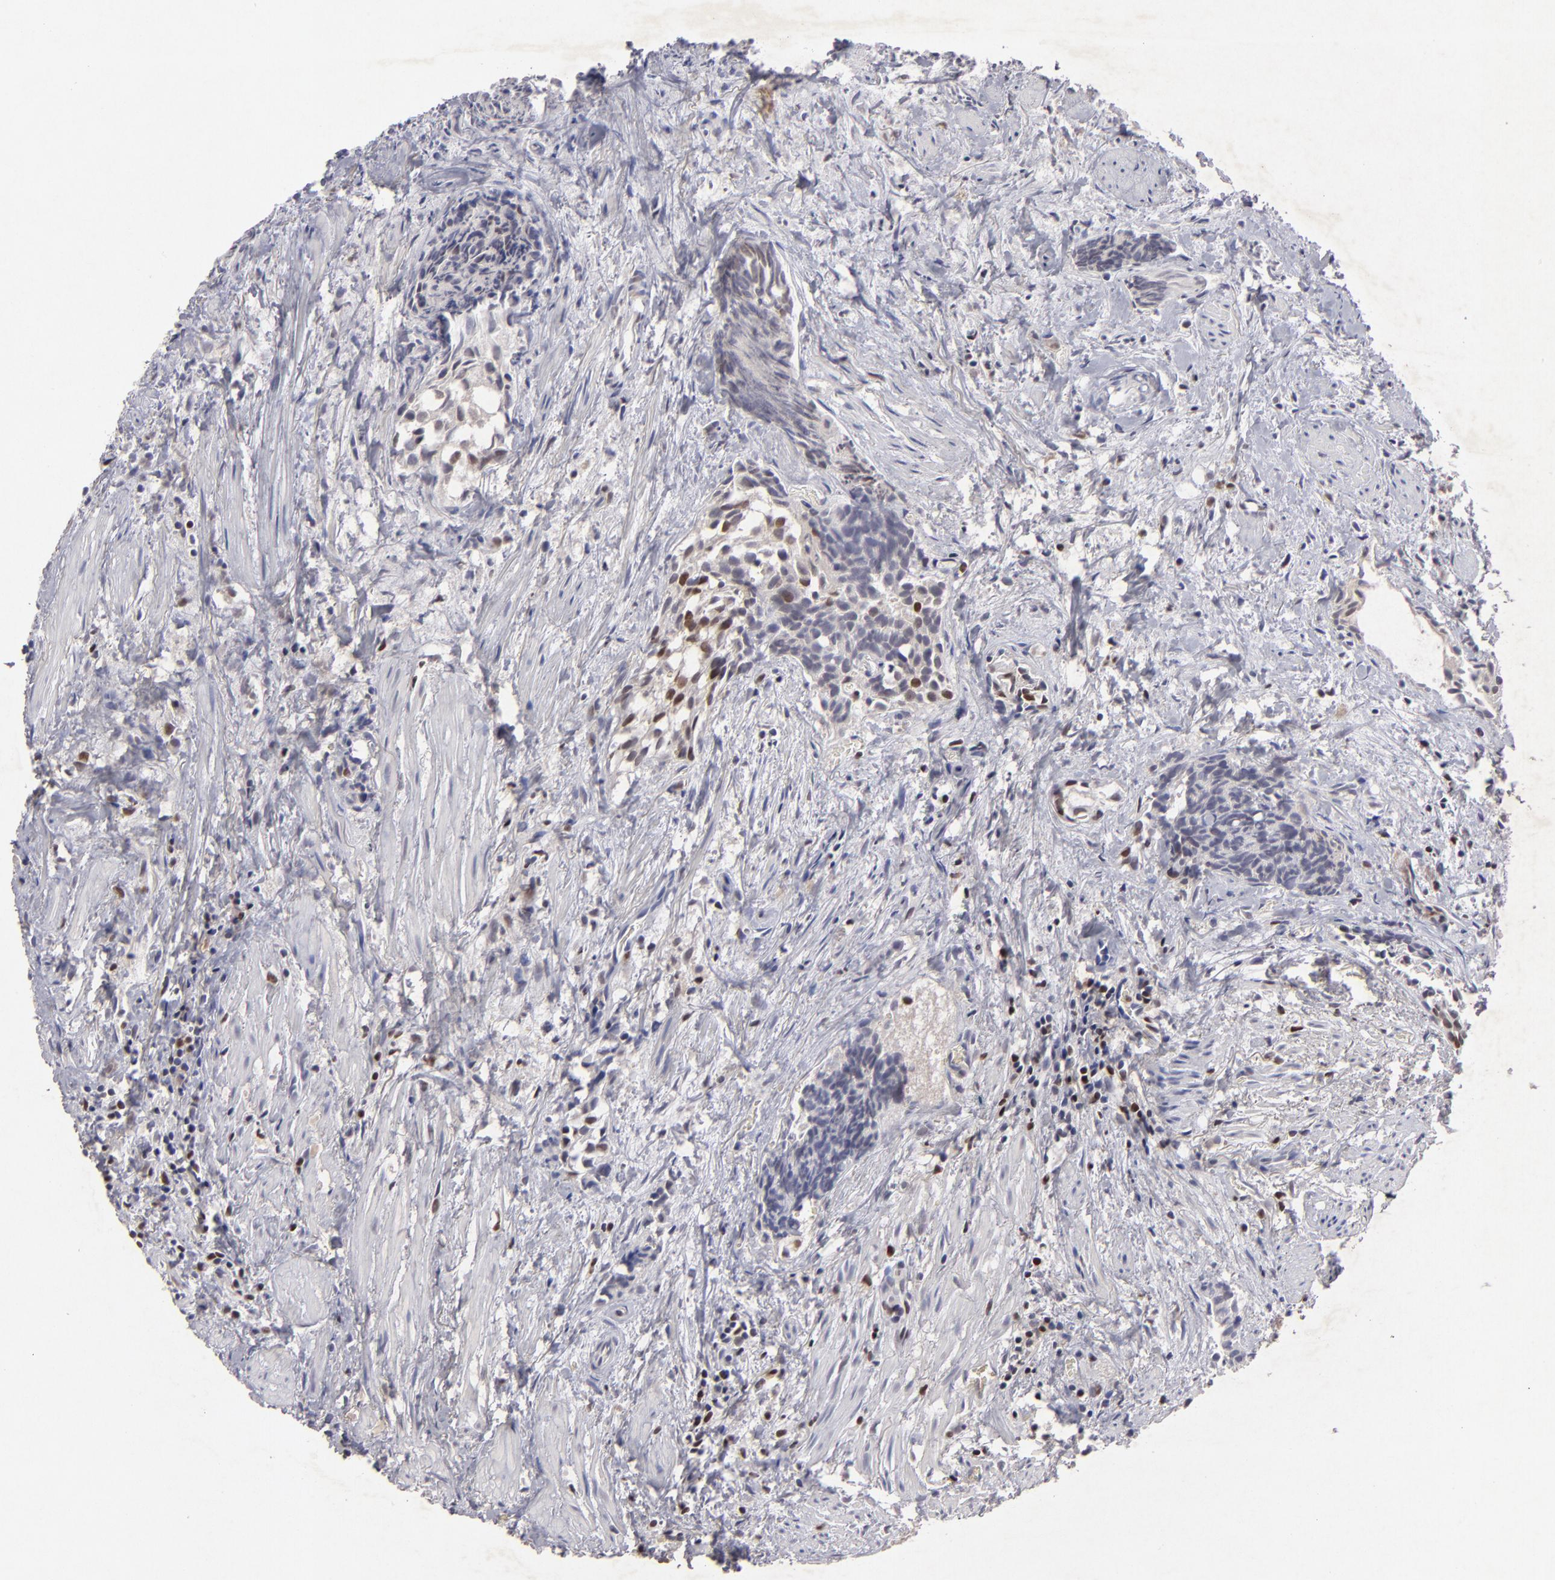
{"staining": {"intensity": "strong", "quantity": "25%-75%", "location": "nuclear"}, "tissue": "urothelial cancer", "cell_type": "Tumor cells", "image_type": "cancer", "snomed": [{"axis": "morphology", "description": "Urothelial carcinoma, High grade"}, {"axis": "topography", "description": "Urinary bladder"}], "caption": "Brown immunohistochemical staining in high-grade urothelial carcinoma exhibits strong nuclear staining in about 25%-75% of tumor cells. The staining is performed using DAB brown chromogen to label protein expression. The nuclei are counter-stained blue using hematoxylin.", "gene": "FEN1", "patient": {"sex": "female", "age": 78}}